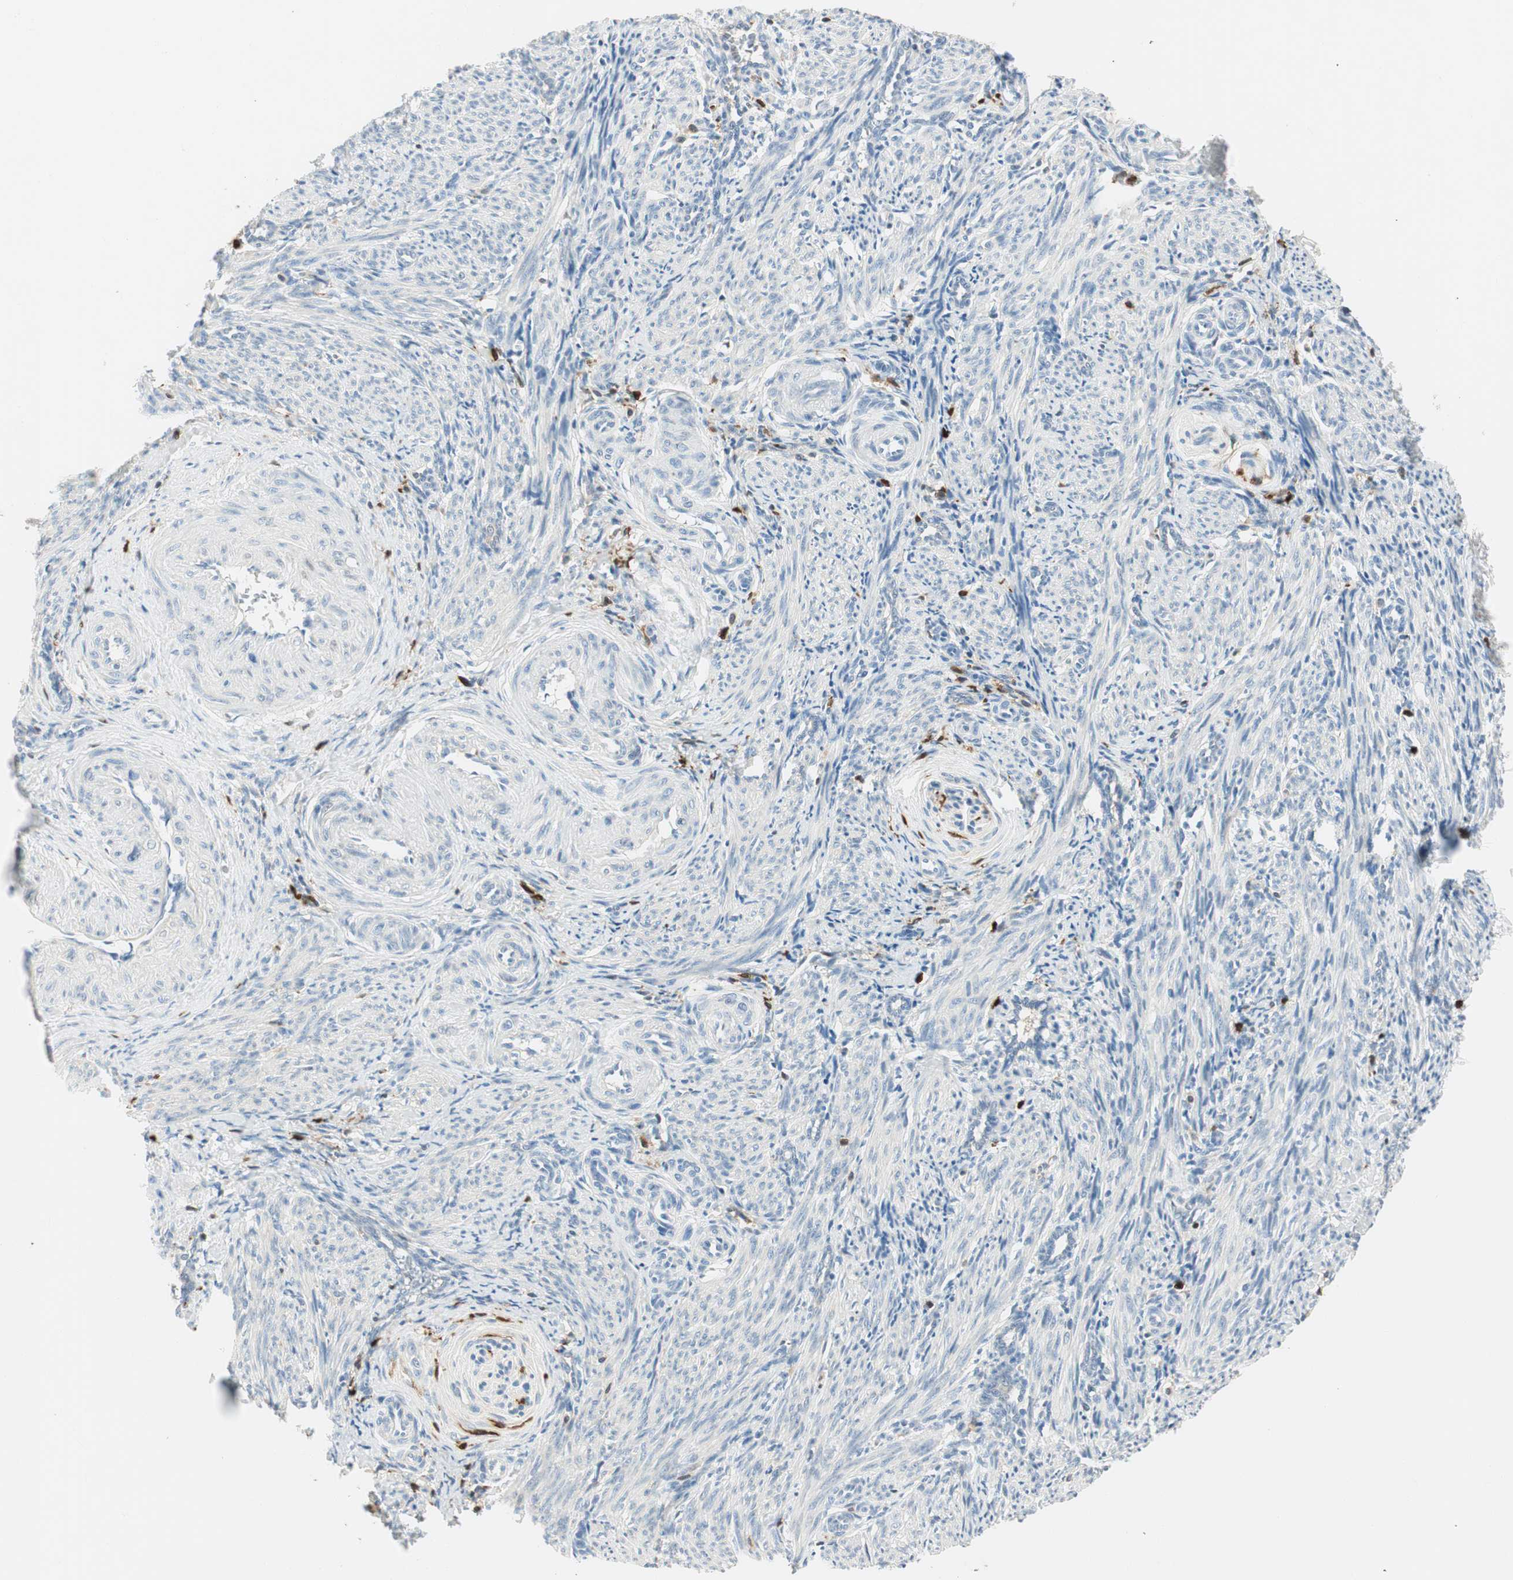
{"staining": {"intensity": "negative", "quantity": "none", "location": "none"}, "tissue": "smooth muscle", "cell_type": "Smooth muscle cells", "image_type": "normal", "snomed": [{"axis": "morphology", "description": "Normal tissue, NOS"}, {"axis": "topography", "description": "Endometrium"}], "caption": "A high-resolution photomicrograph shows IHC staining of benign smooth muscle, which shows no significant expression in smooth muscle cells.", "gene": "COTL1", "patient": {"sex": "female", "age": 33}}